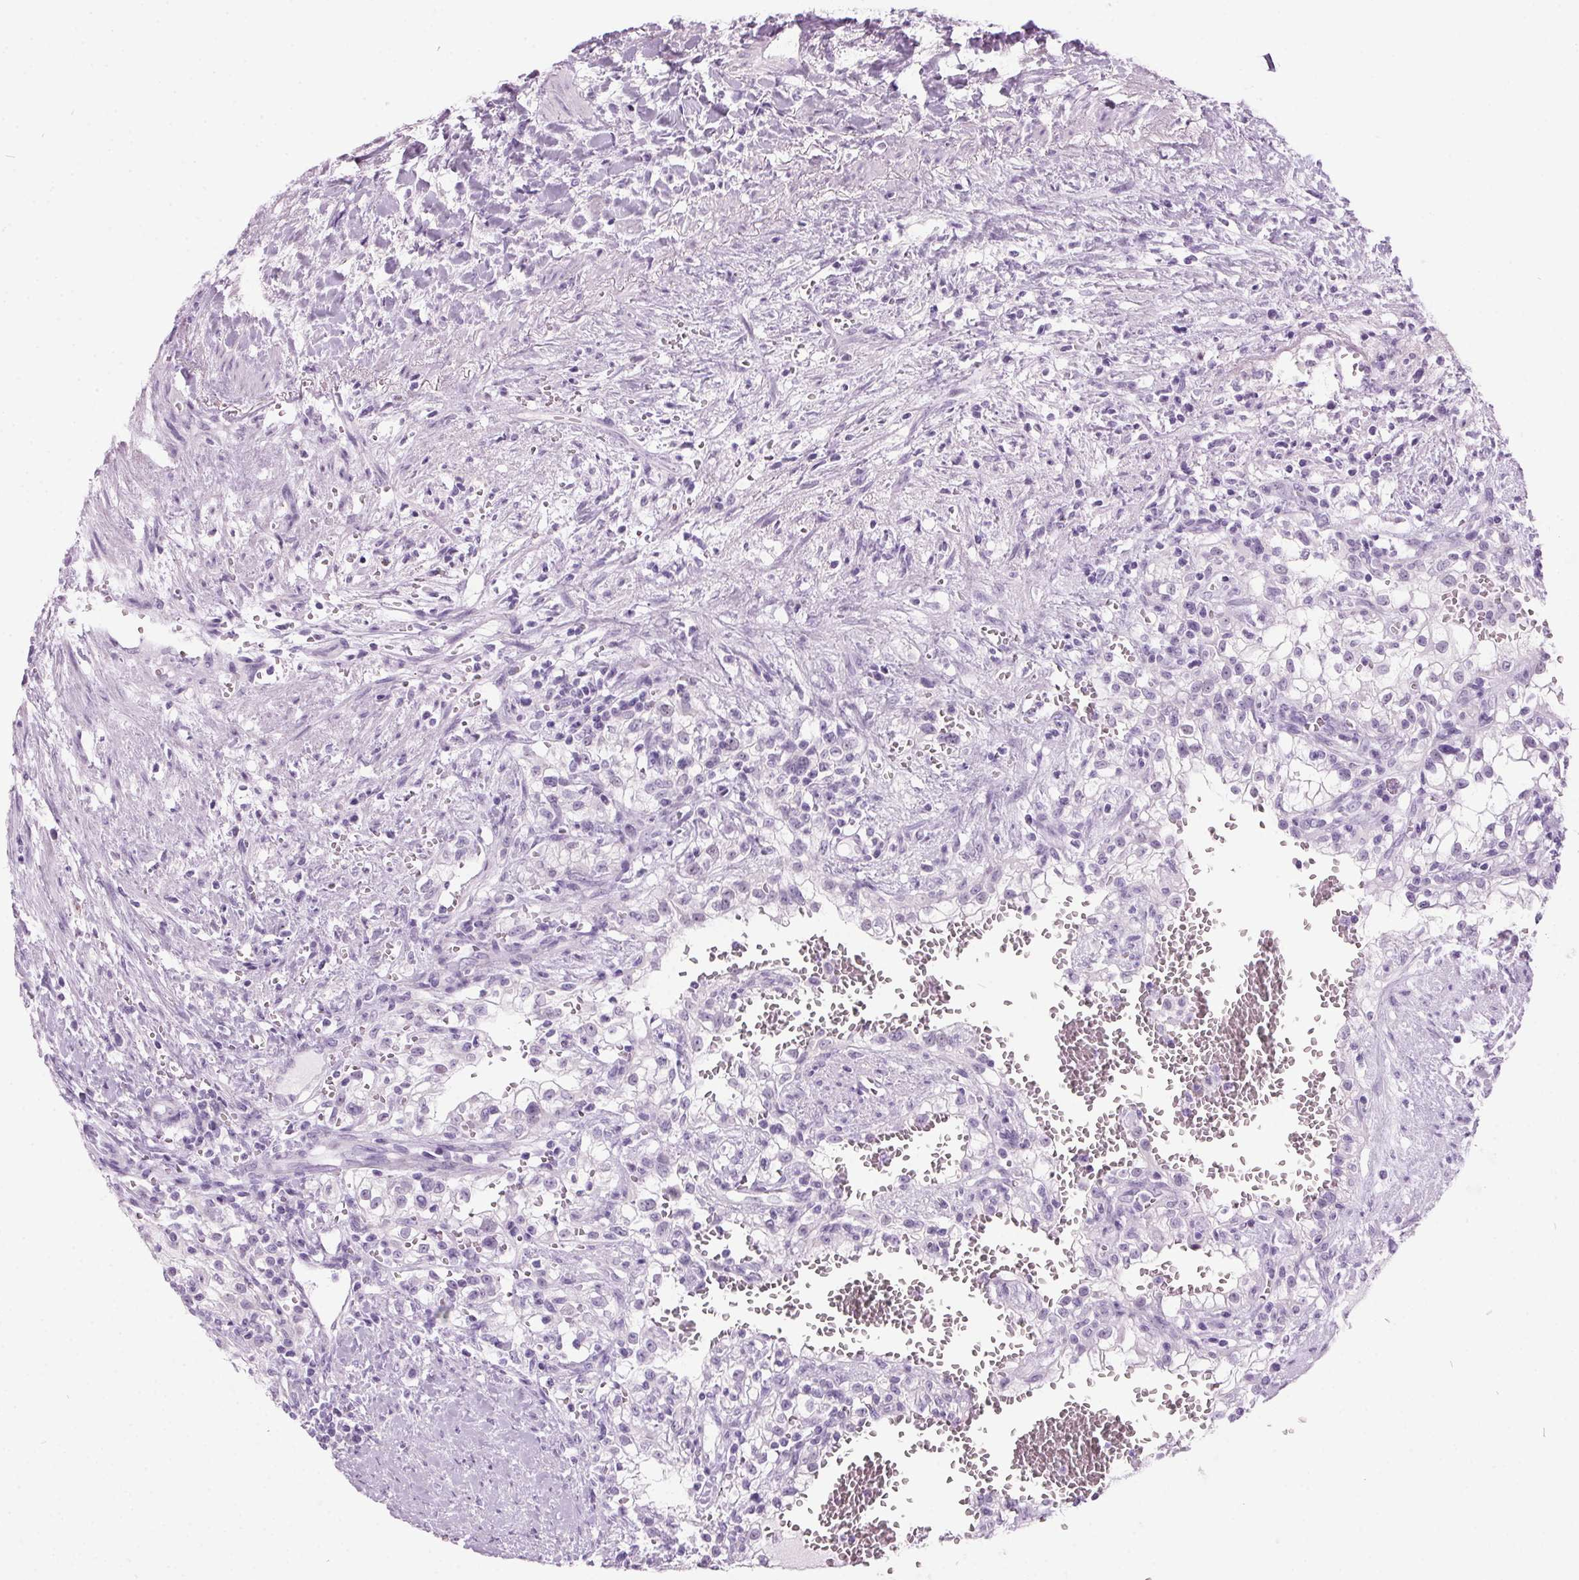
{"staining": {"intensity": "negative", "quantity": "none", "location": "none"}, "tissue": "renal cancer", "cell_type": "Tumor cells", "image_type": "cancer", "snomed": [{"axis": "morphology", "description": "Adenocarcinoma, NOS"}, {"axis": "topography", "description": "Kidney"}], "caption": "Human renal cancer stained for a protein using IHC exhibits no staining in tumor cells.", "gene": "ODAD2", "patient": {"sex": "female", "age": 74}}